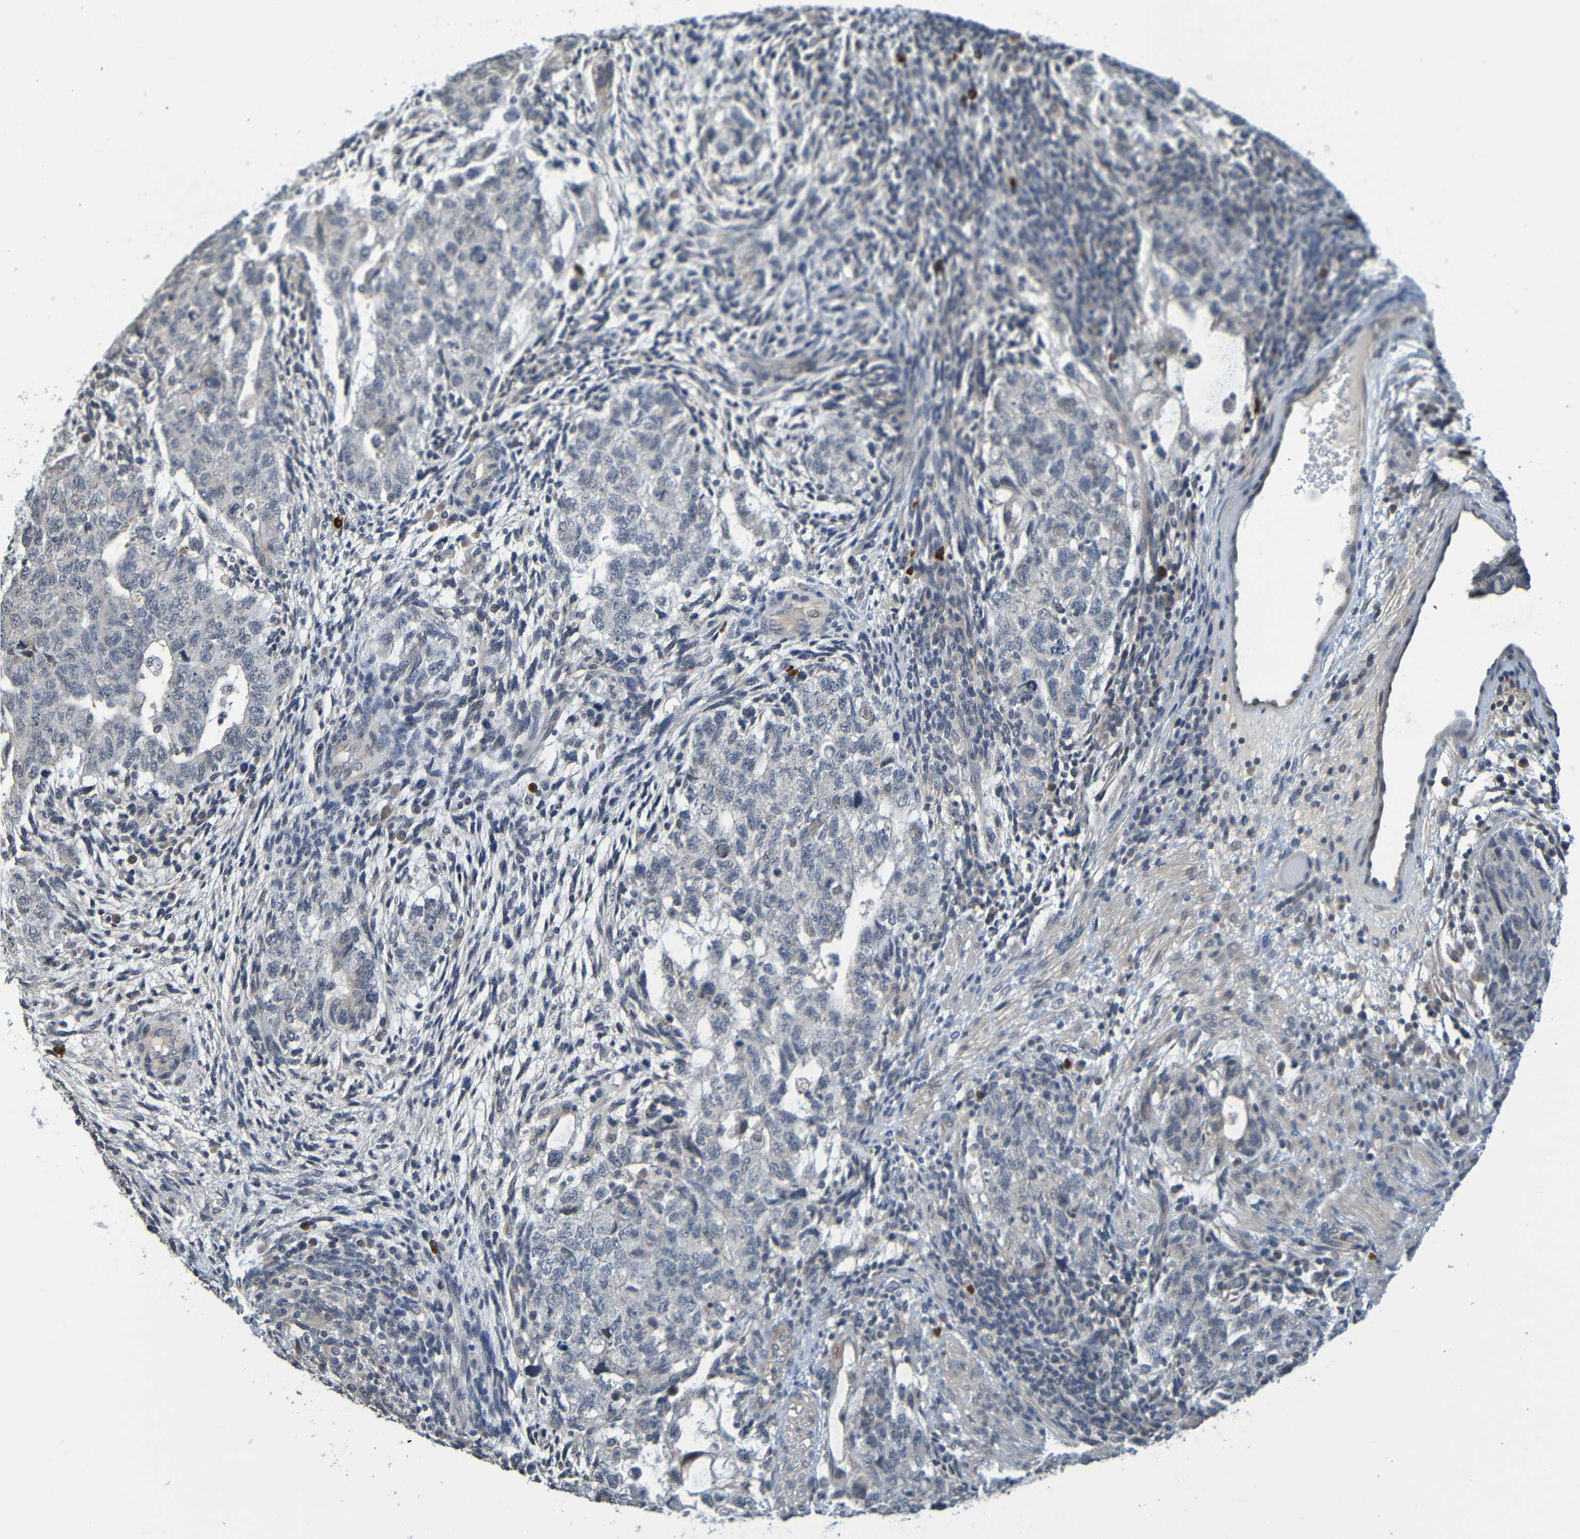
{"staining": {"intensity": "negative", "quantity": "none", "location": "none"}, "tissue": "testis cancer", "cell_type": "Tumor cells", "image_type": "cancer", "snomed": [{"axis": "morphology", "description": "Normal tissue, NOS"}, {"axis": "morphology", "description": "Carcinoma, Embryonal, NOS"}, {"axis": "topography", "description": "Testis"}], "caption": "A high-resolution photomicrograph shows immunohistochemistry (IHC) staining of testis cancer (embryonal carcinoma), which exhibits no significant staining in tumor cells. (Brightfield microscopy of DAB IHC at high magnification).", "gene": "C3AR1", "patient": {"sex": "male", "age": 36}}